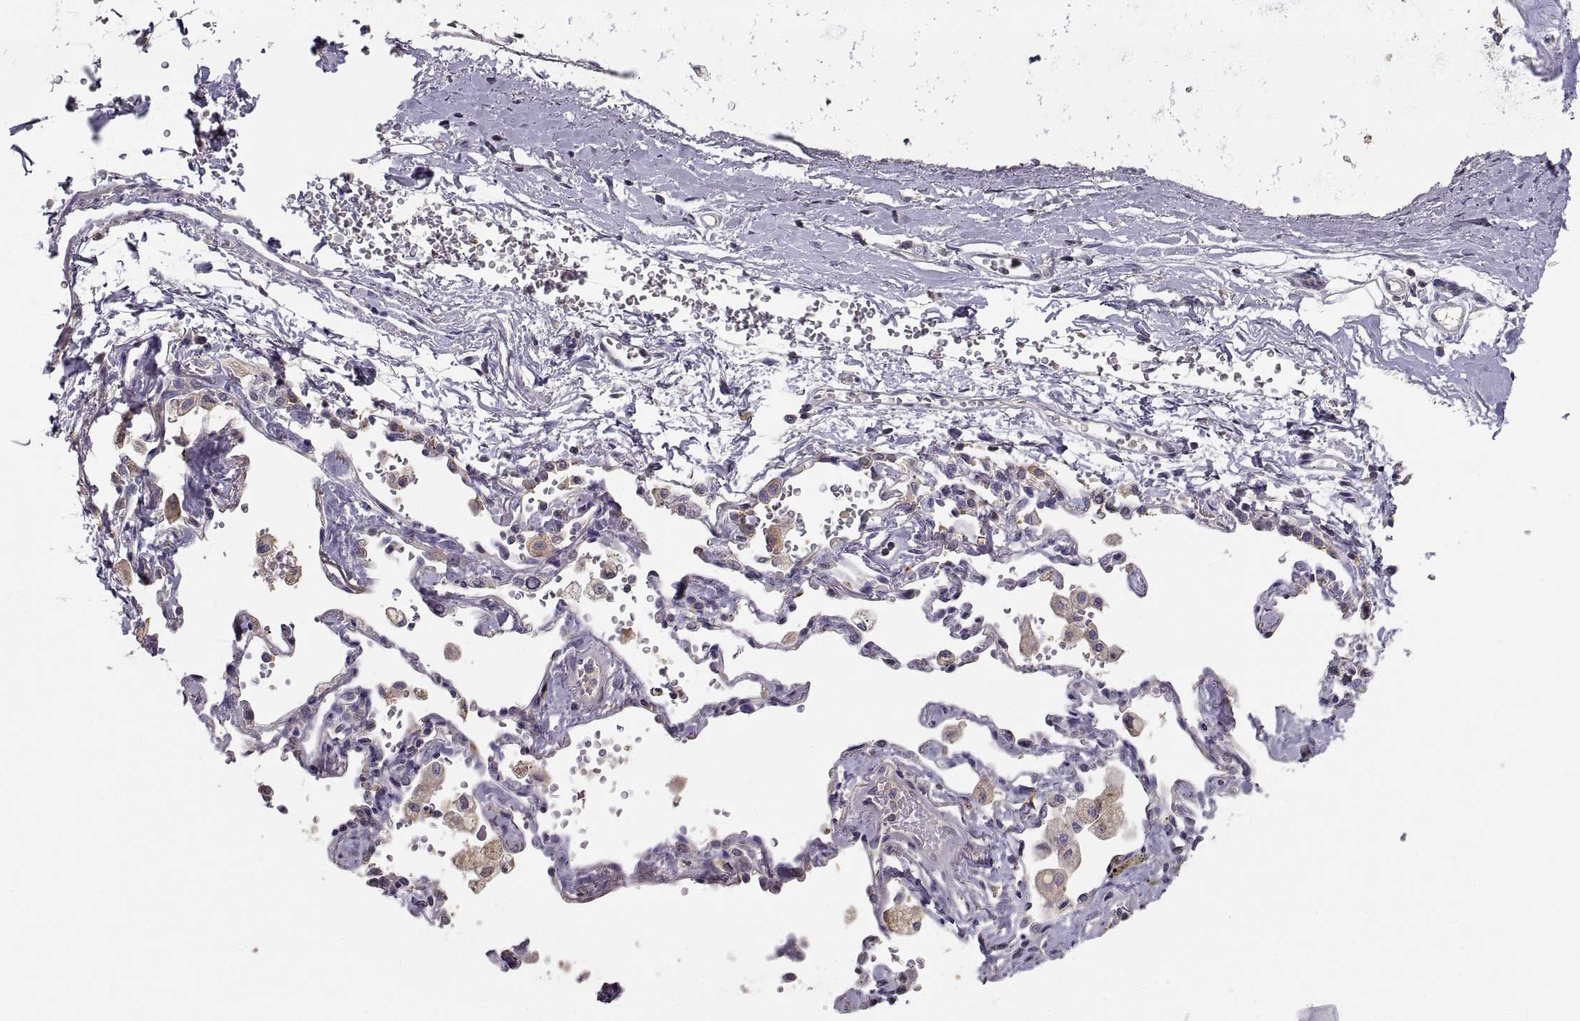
{"staining": {"intensity": "negative", "quantity": "none", "location": "none"}, "tissue": "bronchus", "cell_type": "Respiratory epithelial cells", "image_type": "normal", "snomed": [{"axis": "morphology", "description": "Normal tissue, NOS"}, {"axis": "topography", "description": "Bronchus"}, {"axis": "topography", "description": "Lung"}], "caption": "Image shows no significant protein staining in respiratory epithelial cells of benign bronchus. (Immunohistochemistry, brightfield microscopy, high magnification).", "gene": "NMNAT2", "patient": {"sex": "female", "age": 57}}